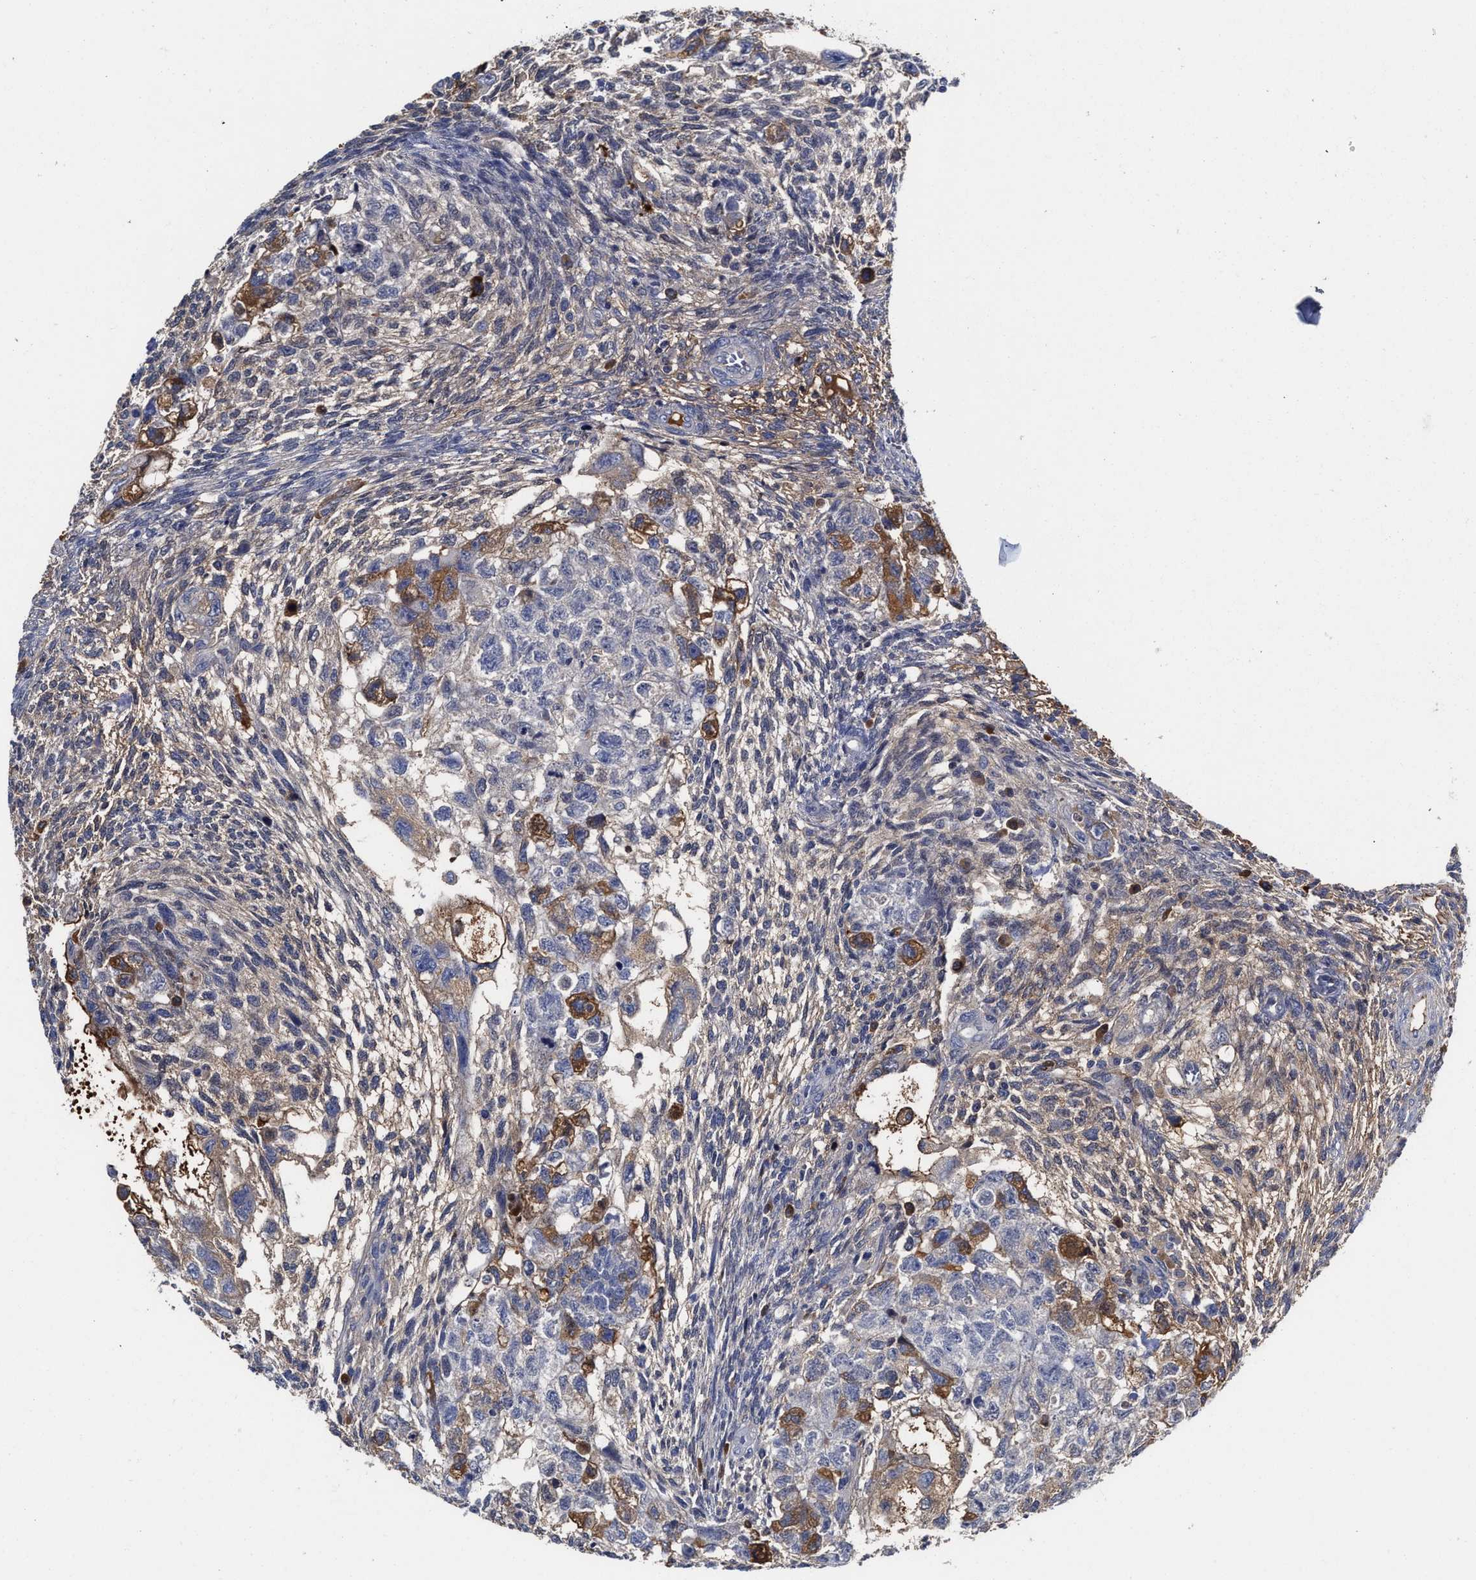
{"staining": {"intensity": "weak", "quantity": "<25%", "location": "cytoplasmic/membranous"}, "tissue": "testis cancer", "cell_type": "Tumor cells", "image_type": "cancer", "snomed": [{"axis": "morphology", "description": "Normal tissue, NOS"}, {"axis": "morphology", "description": "Carcinoma, Embryonal, NOS"}, {"axis": "topography", "description": "Testis"}], "caption": "Tumor cells are negative for protein expression in human testis cancer.", "gene": "C2", "patient": {"sex": "male", "age": 36}}